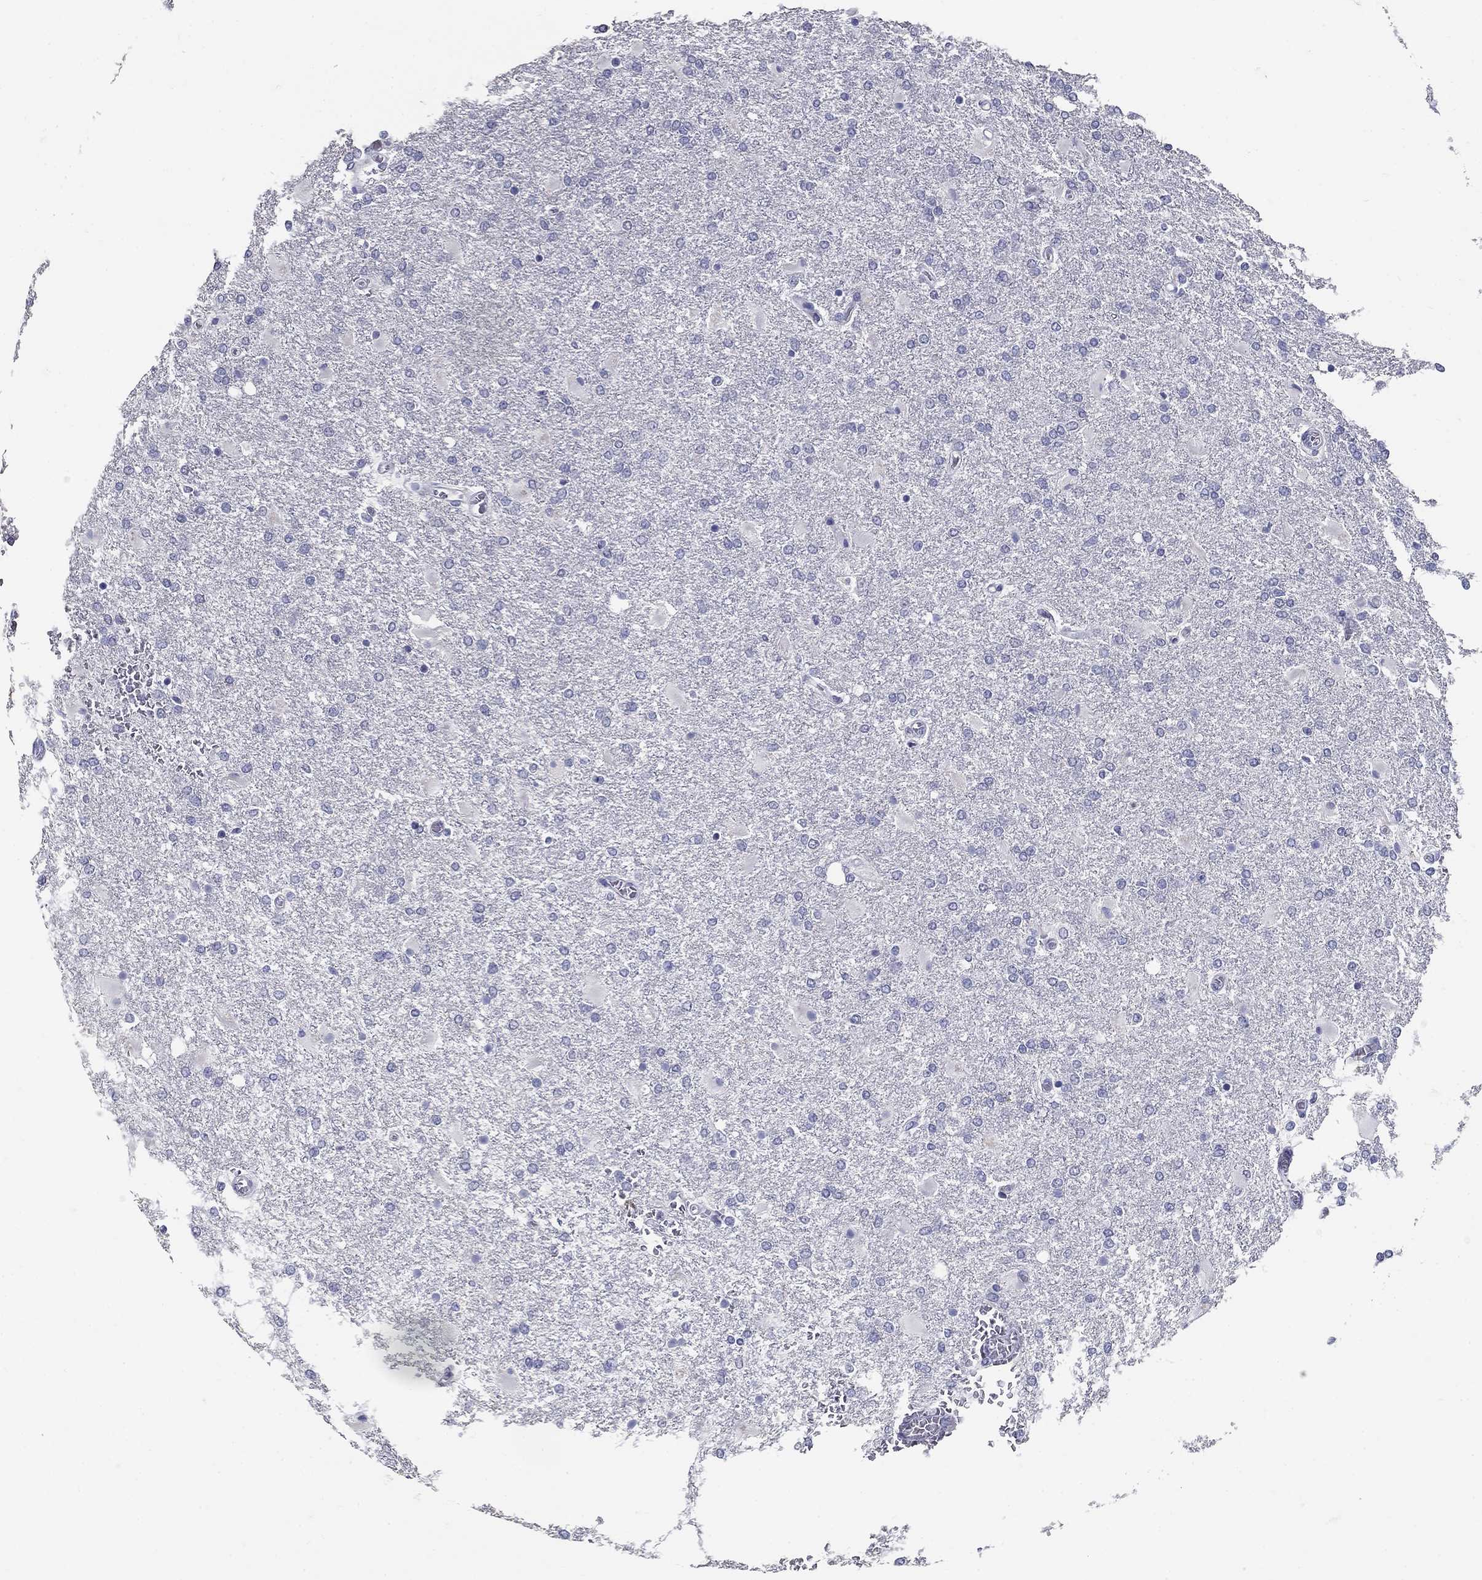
{"staining": {"intensity": "negative", "quantity": "none", "location": "none"}, "tissue": "glioma", "cell_type": "Tumor cells", "image_type": "cancer", "snomed": [{"axis": "morphology", "description": "Glioma, malignant, High grade"}, {"axis": "topography", "description": "Cerebral cortex"}], "caption": "DAB immunohistochemical staining of human malignant glioma (high-grade) displays no significant expression in tumor cells.", "gene": "POMC", "patient": {"sex": "male", "age": 79}}